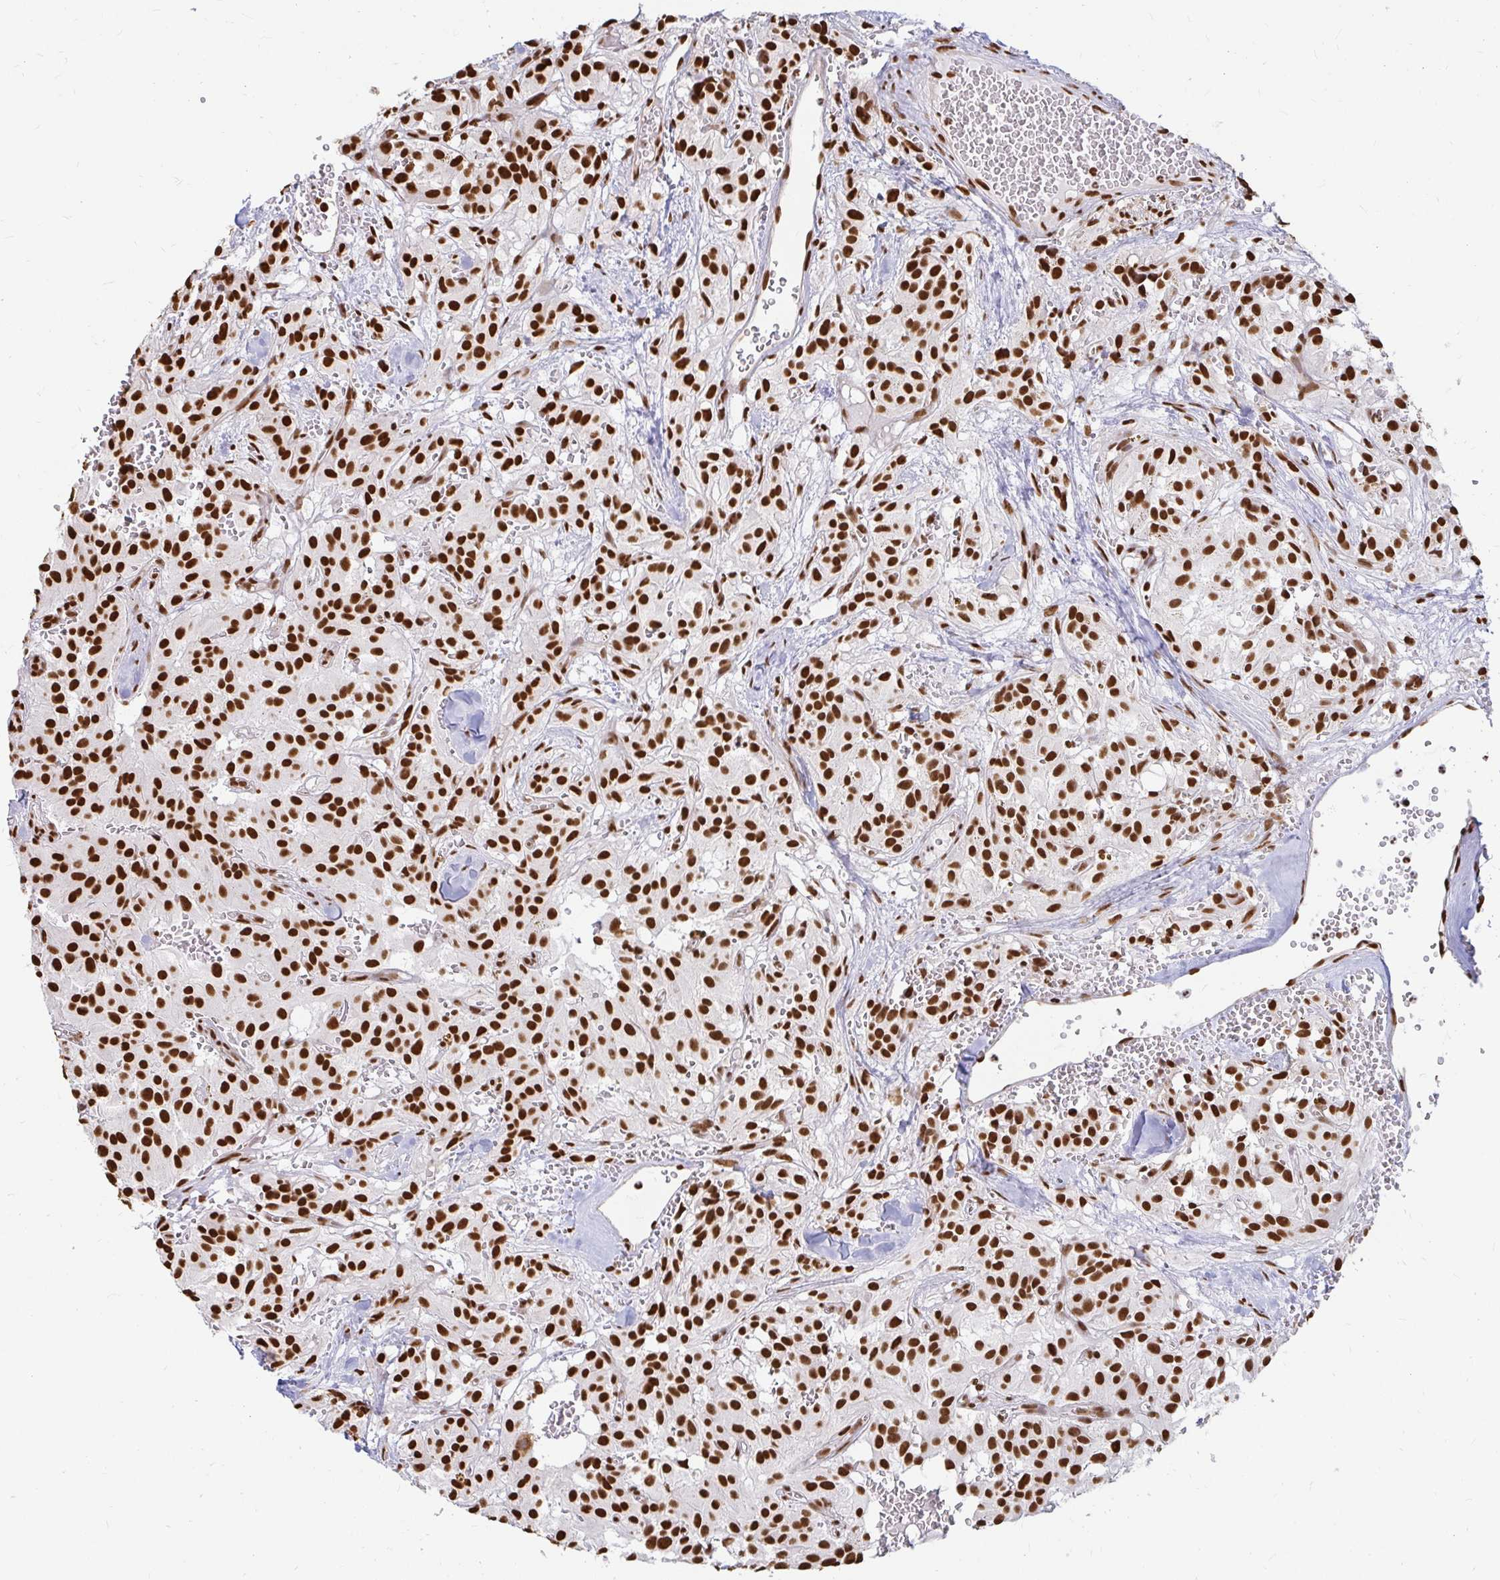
{"staining": {"intensity": "strong", "quantity": ">75%", "location": "nuclear"}, "tissue": "glioma", "cell_type": "Tumor cells", "image_type": "cancer", "snomed": [{"axis": "morphology", "description": "Glioma, malignant, Low grade"}, {"axis": "topography", "description": "Brain"}], "caption": "IHC (DAB) staining of human glioma exhibits strong nuclear protein expression in approximately >75% of tumor cells.", "gene": "HNRNPU", "patient": {"sex": "male", "age": 42}}